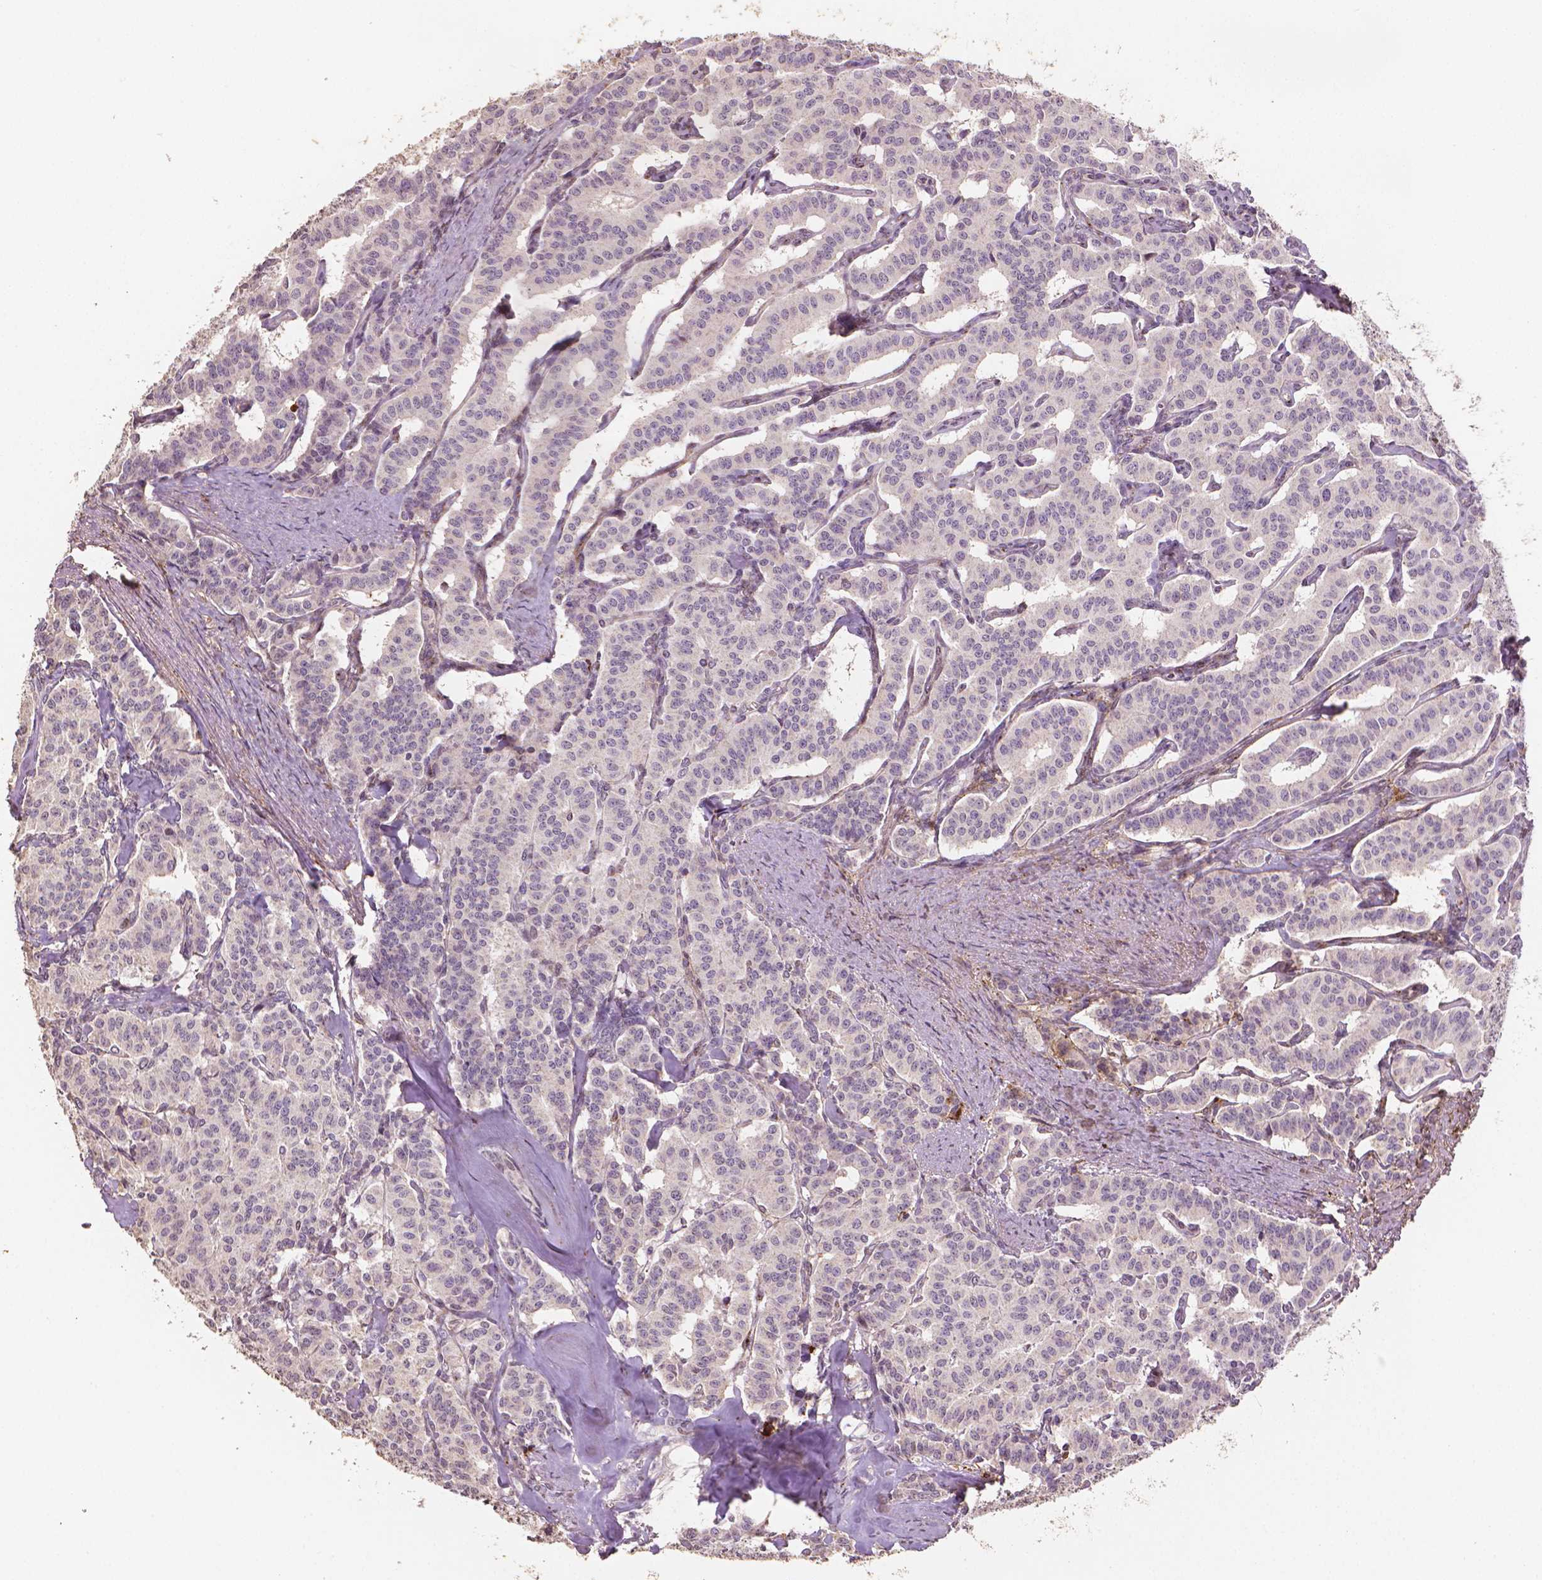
{"staining": {"intensity": "negative", "quantity": "none", "location": "none"}, "tissue": "carcinoid", "cell_type": "Tumor cells", "image_type": "cancer", "snomed": [{"axis": "morphology", "description": "Carcinoid, malignant, NOS"}, {"axis": "topography", "description": "Lung"}], "caption": "Image shows no protein expression in tumor cells of carcinoid tissue. (Brightfield microscopy of DAB (3,3'-diaminobenzidine) IHC at high magnification).", "gene": "DCN", "patient": {"sex": "female", "age": 46}}